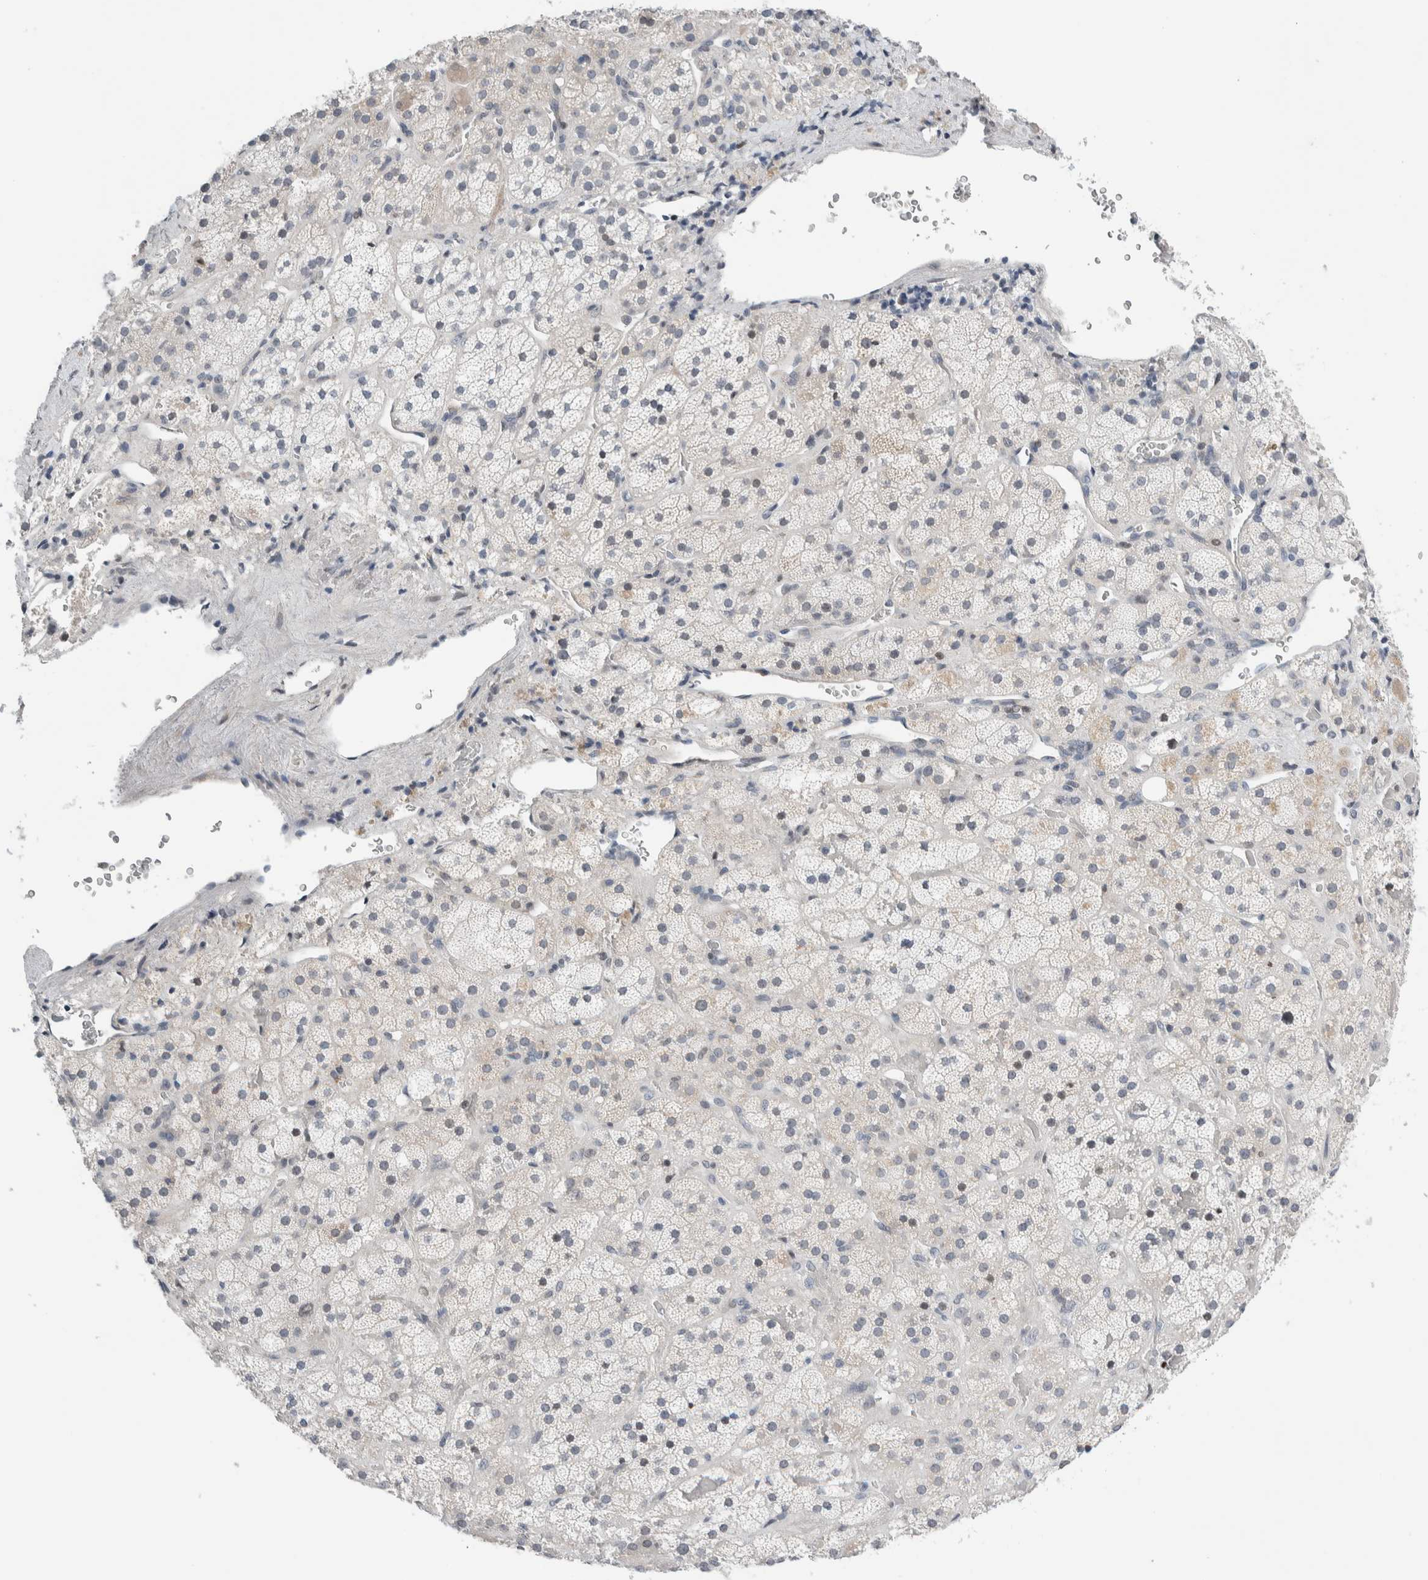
{"staining": {"intensity": "weak", "quantity": "<25%", "location": "cytoplasmic/membranous,nuclear"}, "tissue": "adrenal gland", "cell_type": "Glandular cells", "image_type": "normal", "snomed": [{"axis": "morphology", "description": "Normal tissue, NOS"}, {"axis": "topography", "description": "Adrenal gland"}], "caption": "Immunohistochemistry (IHC) histopathology image of unremarkable adrenal gland: adrenal gland stained with DAB exhibits no significant protein expression in glandular cells.", "gene": "NEUROD1", "patient": {"sex": "male", "age": 57}}